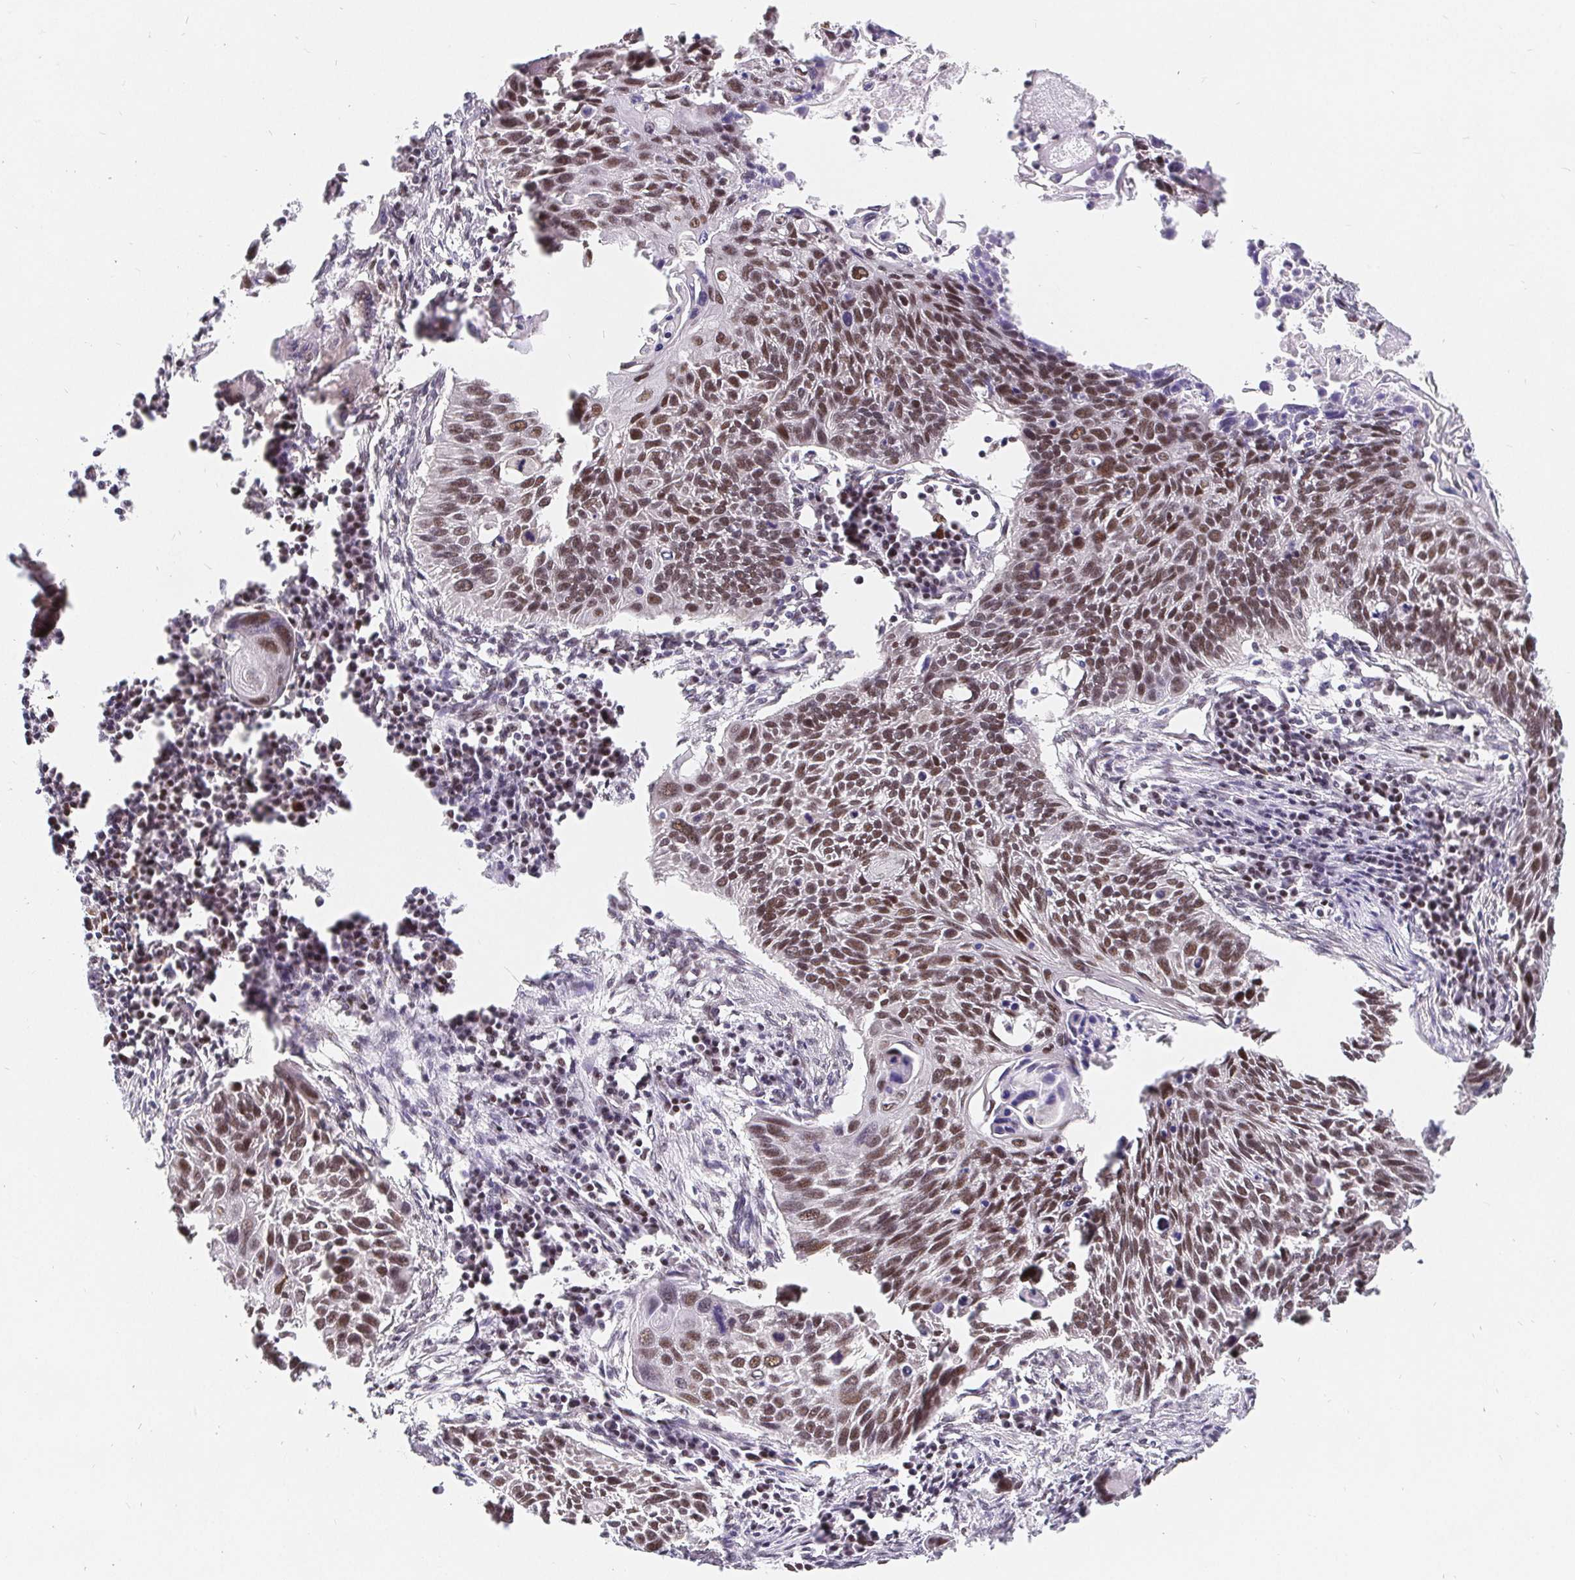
{"staining": {"intensity": "moderate", "quantity": ">75%", "location": "nuclear"}, "tissue": "lung cancer", "cell_type": "Tumor cells", "image_type": "cancer", "snomed": [{"axis": "morphology", "description": "Squamous cell carcinoma, NOS"}, {"axis": "topography", "description": "Lung"}], "caption": "Squamous cell carcinoma (lung) stained for a protein (brown) exhibits moderate nuclear positive staining in about >75% of tumor cells.", "gene": "POU2F1", "patient": {"sex": "male", "age": 78}}